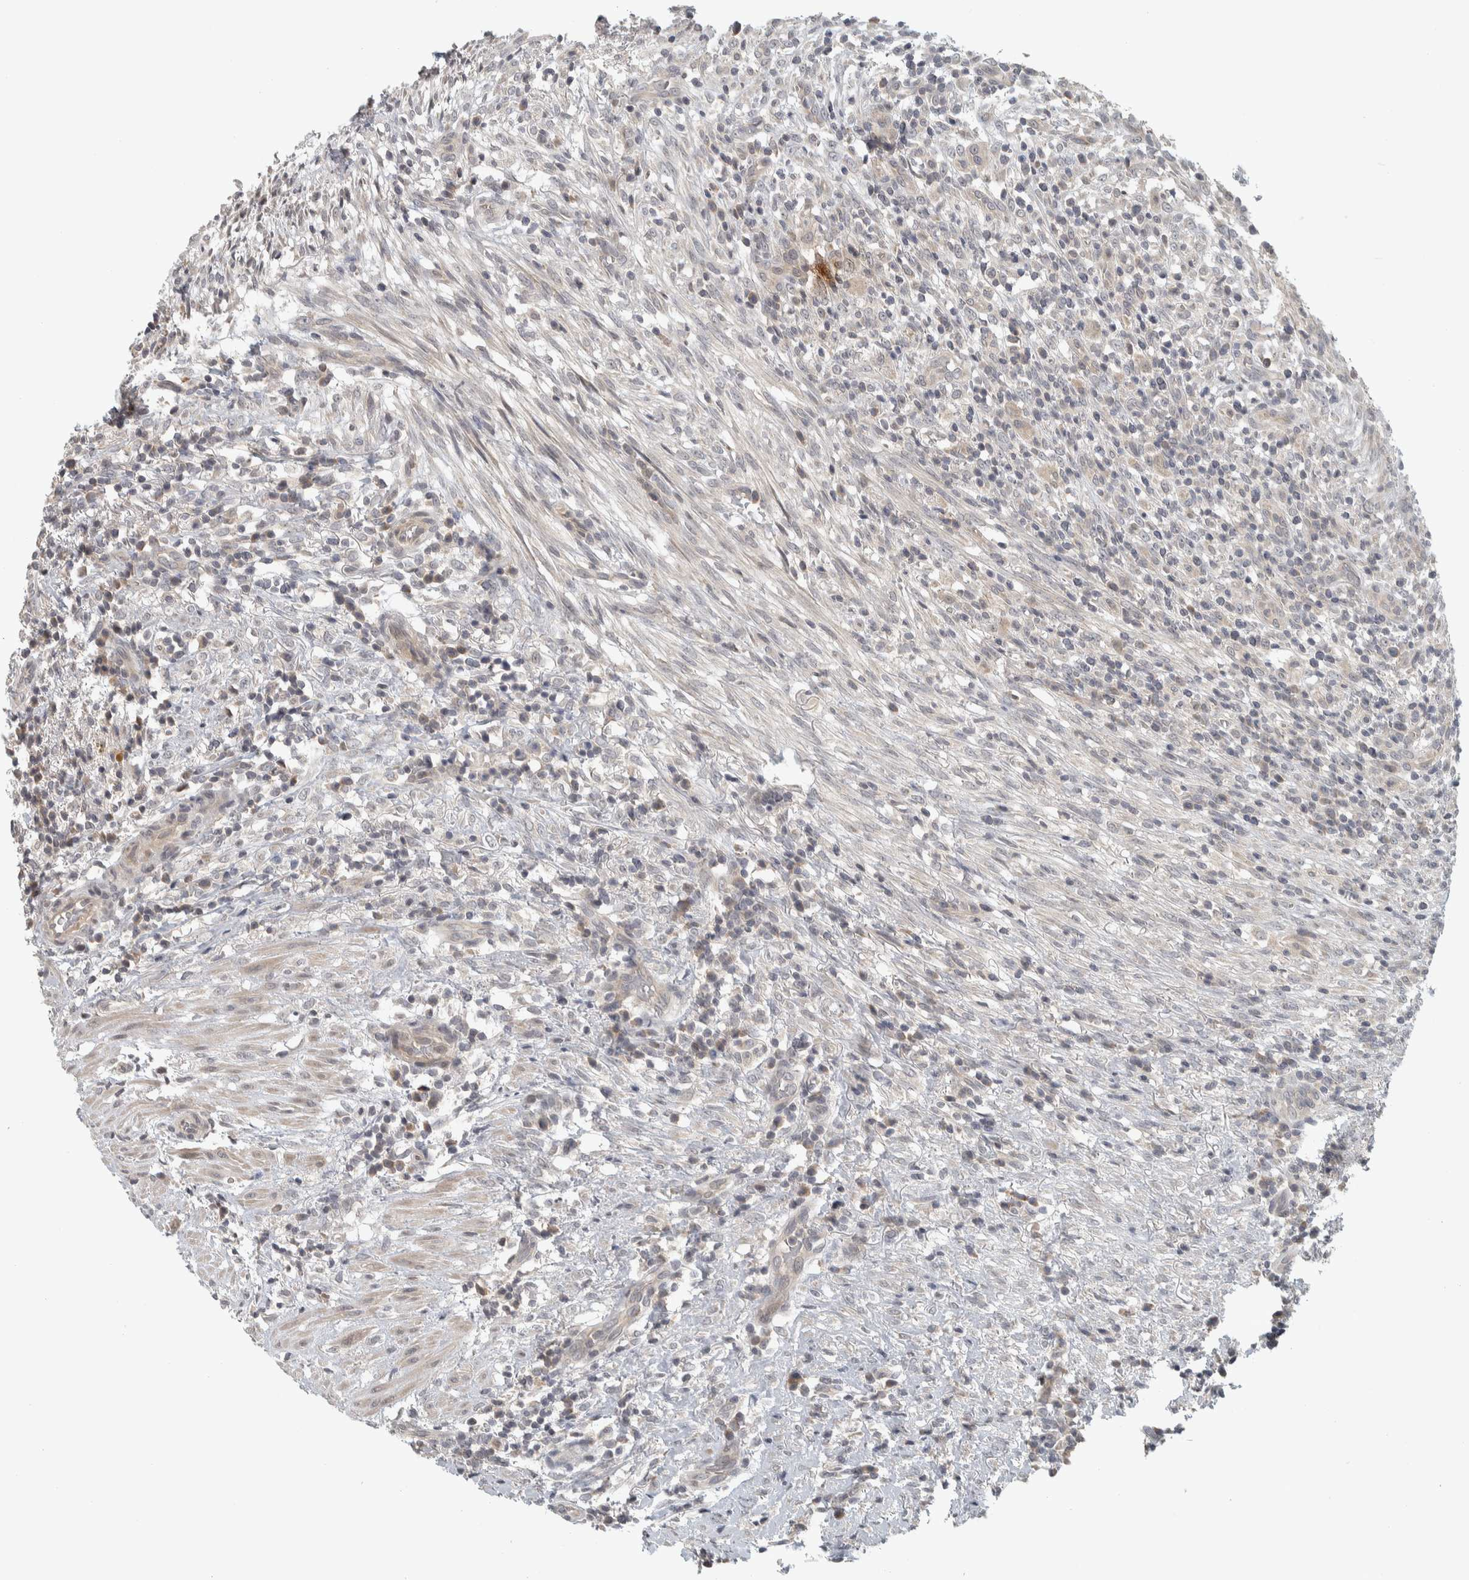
{"staining": {"intensity": "negative", "quantity": "none", "location": "none"}, "tissue": "urothelial cancer", "cell_type": "Tumor cells", "image_type": "cancer", "snomed": [{"axis": "morphology", "description": "Urothelial carcinoma, Low grade"}, {"axis": "topography", "description": "Urinary bladder"}], "caption": "Immunohistochemical staining of human urothelial cancer displays no significant staining in tumor cells. (DAB (3,3'-diaminobenzidine) IHC, high magnification).", "gene": "AFP", "patient": {"sex": "female", "age": 75}}